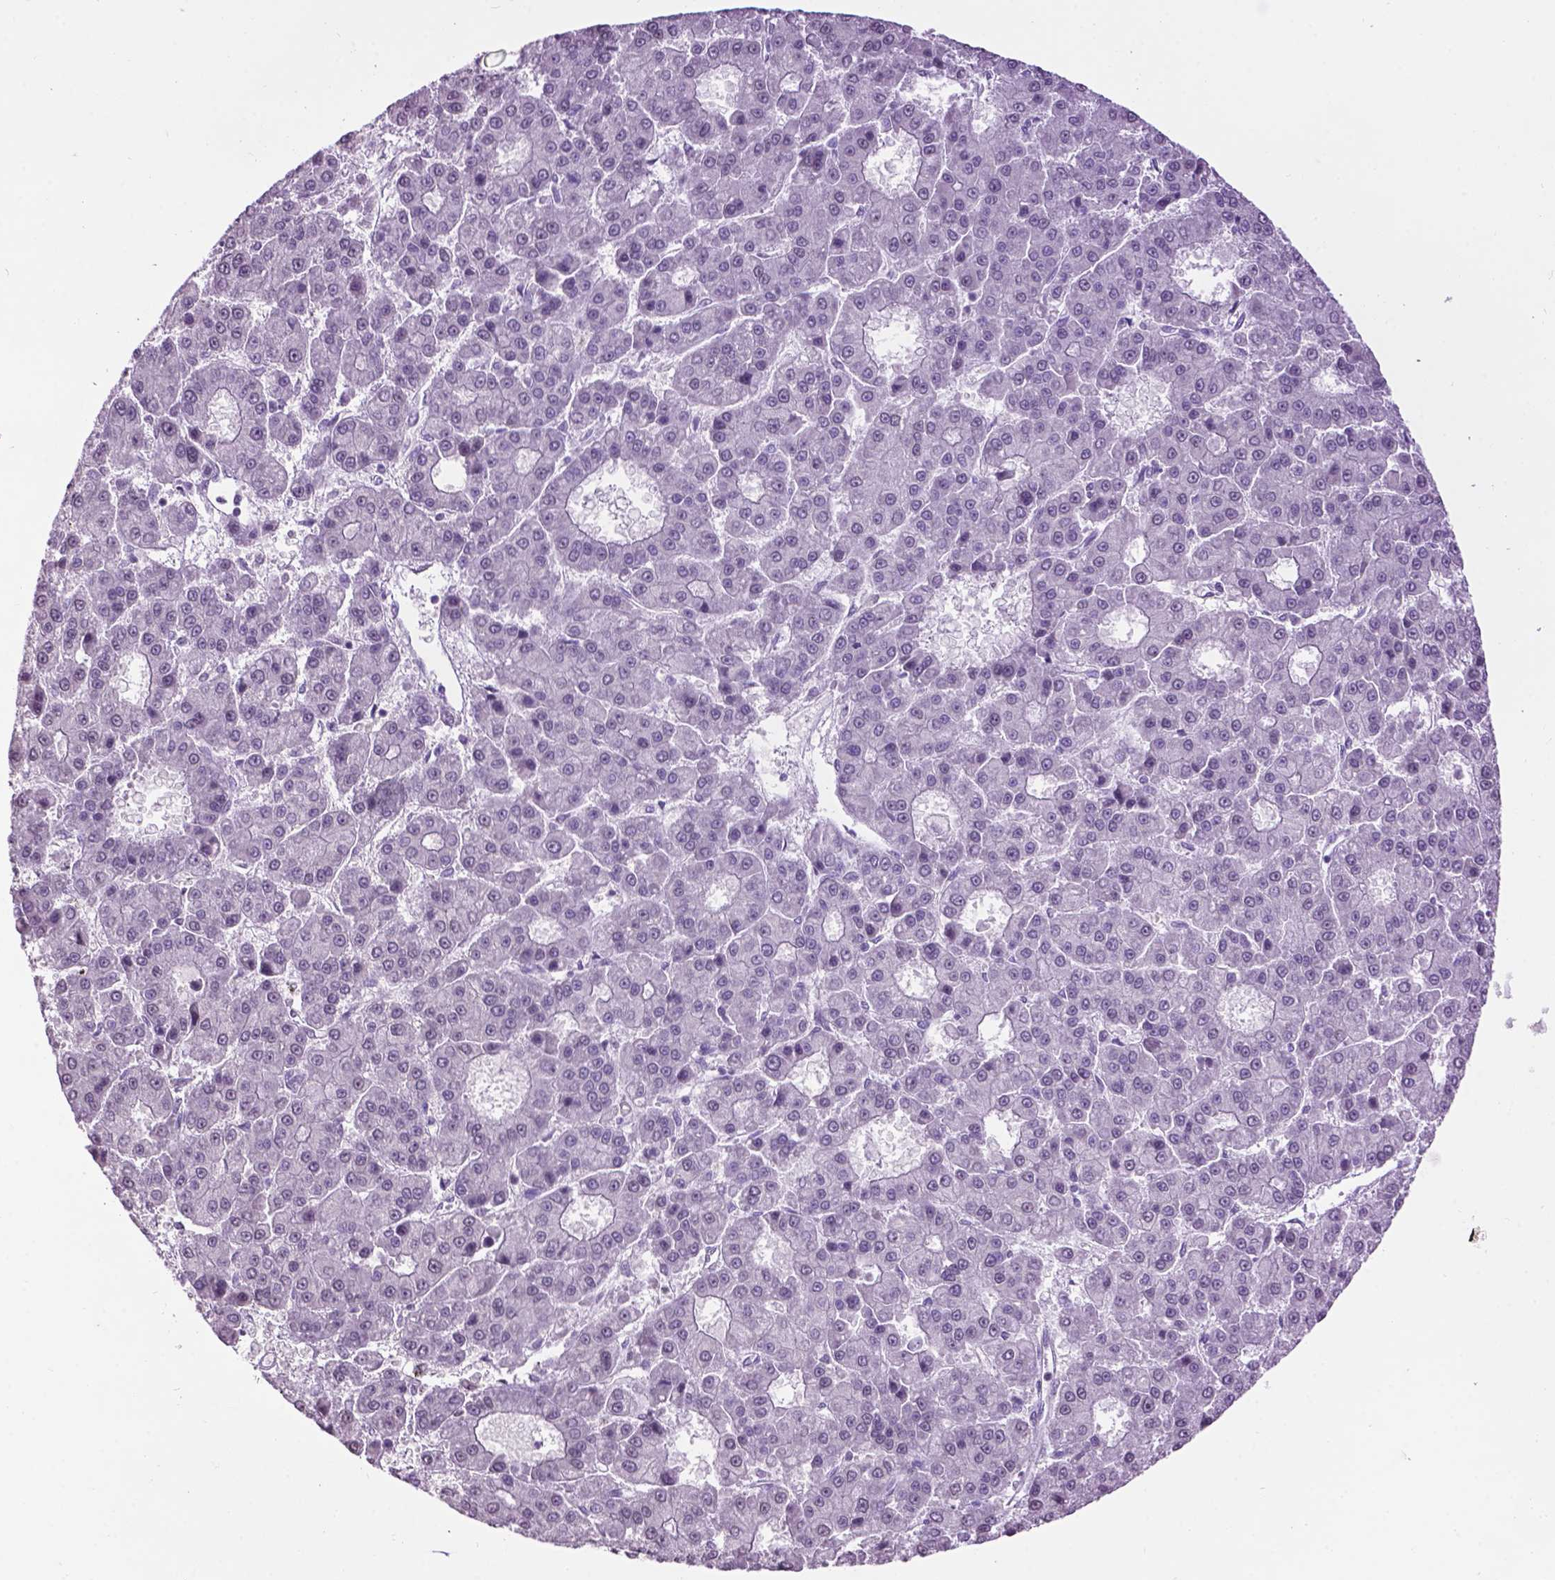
{"staining": {"intensity": "negative", "quantity": "none", "location": "none"}, "tissue": "liver cancer", "cell_type": "Tumor cells", "image_type": "cancer", "snomed": [{"axis": "morphology", "description": "Carcinoma, Hepatocellular, NOS"}, {"axis": "topography", "description": "Liver"}], "caption": "The photomicrograph reveals no significant positivity in tumor cells of liver cancer (hepatocellular carcinoma). The staining was performed using DAB to visualize the protein expression in brown, while the nuclei were stained in blue with hematoxylin (Magnification: 20x).", "gene": "TH", "patient": {"sex": "male", "age": 70}}